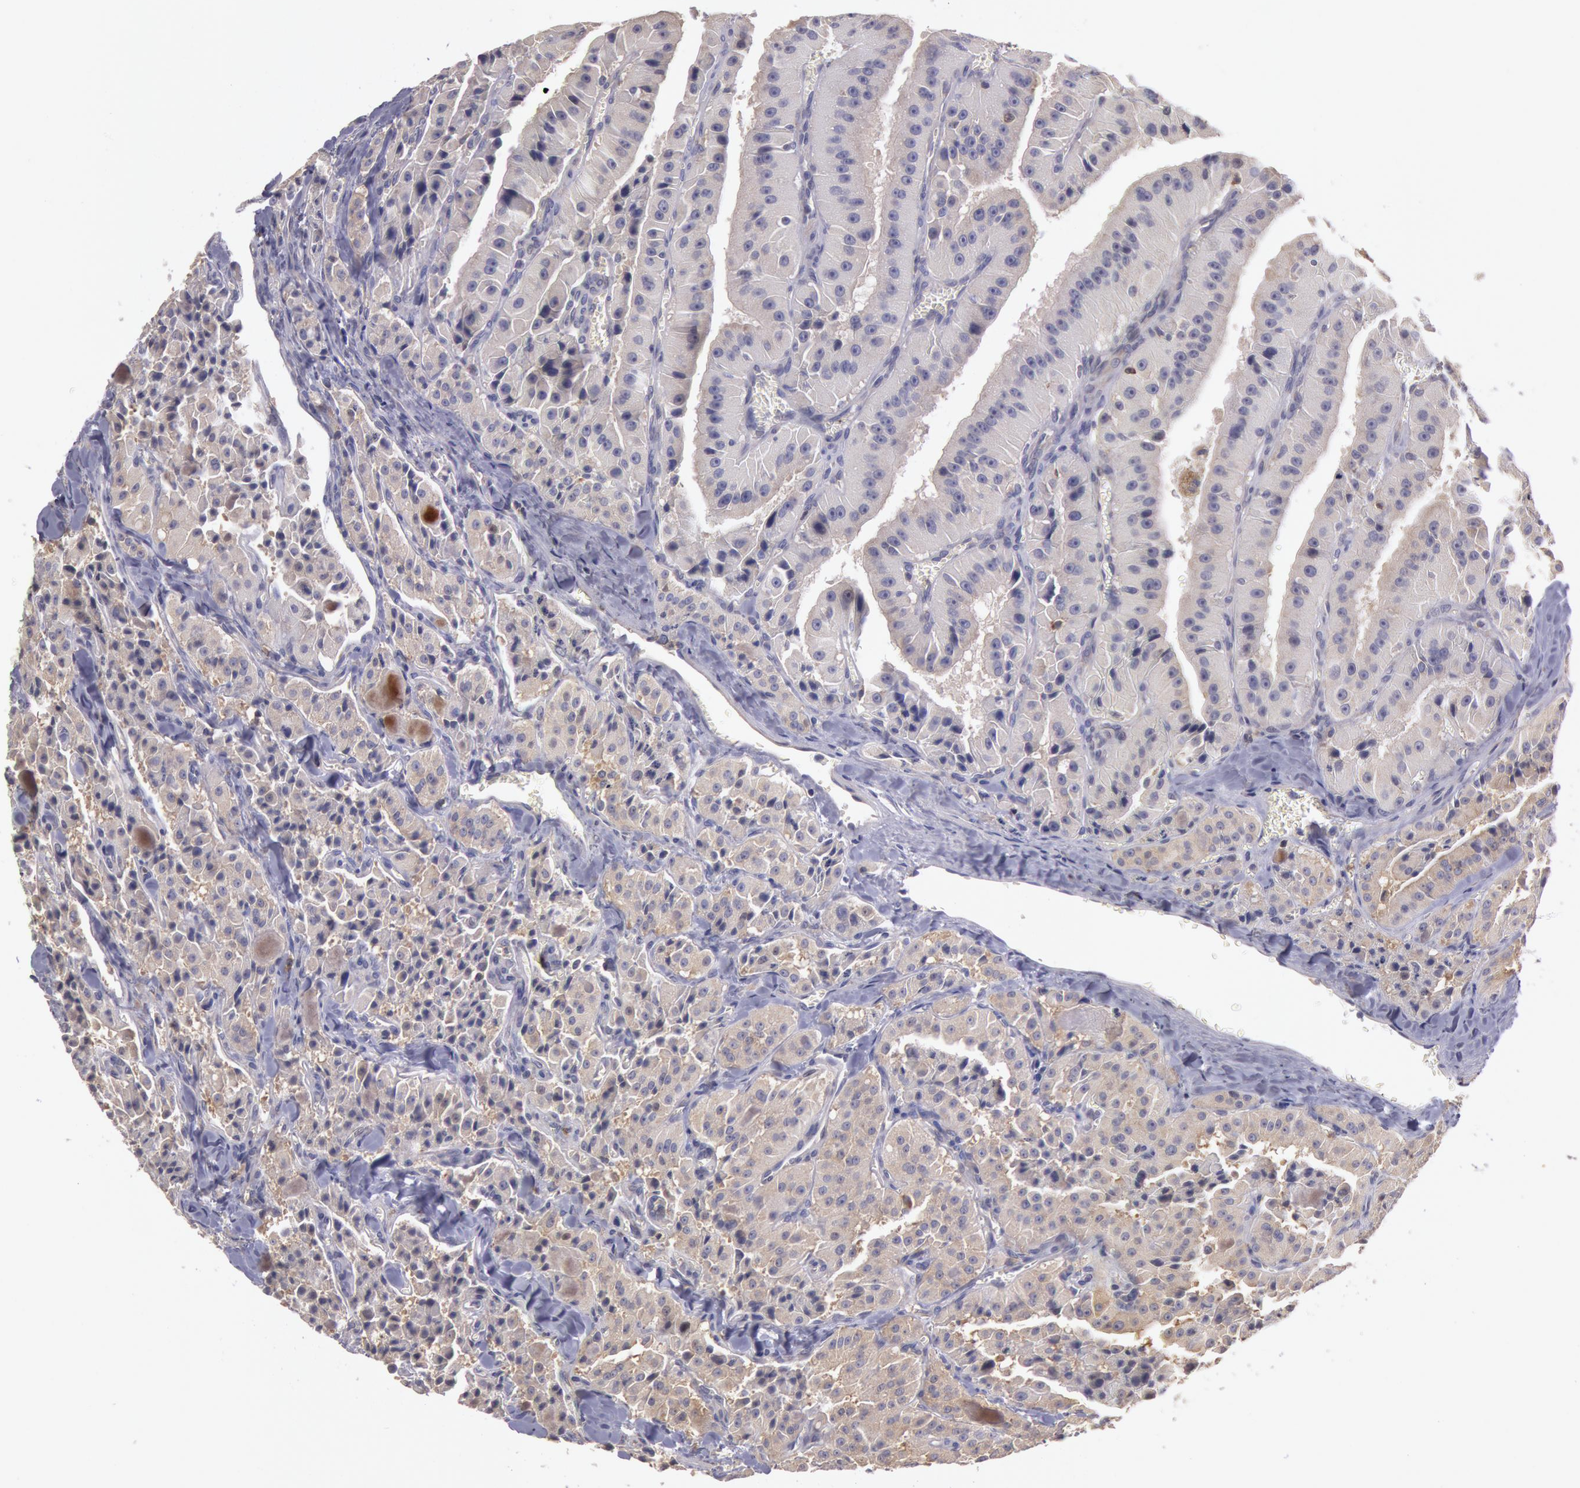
{"staining": {"intensity": "weak", "quantity": ">75%", "location": "cytoplasmic/membranous"}, "tissue": "thyroid cancer", "cell_type": "Tumor cells", "image_type": "cancer", "snomed": [{"axis": "morphology", "description": "Carcinoma, NOS"}, {"axis": "topography", "description": "Thyroid gland"}], "caption": "Protein expression analysis of human thyroid cancer (carcinoma) reveals weak cytoplasmic/membranous positivity in about >75% of tumor cells.", "gene": "NMT2", "patient": {"sex": "male", "age": 76}}